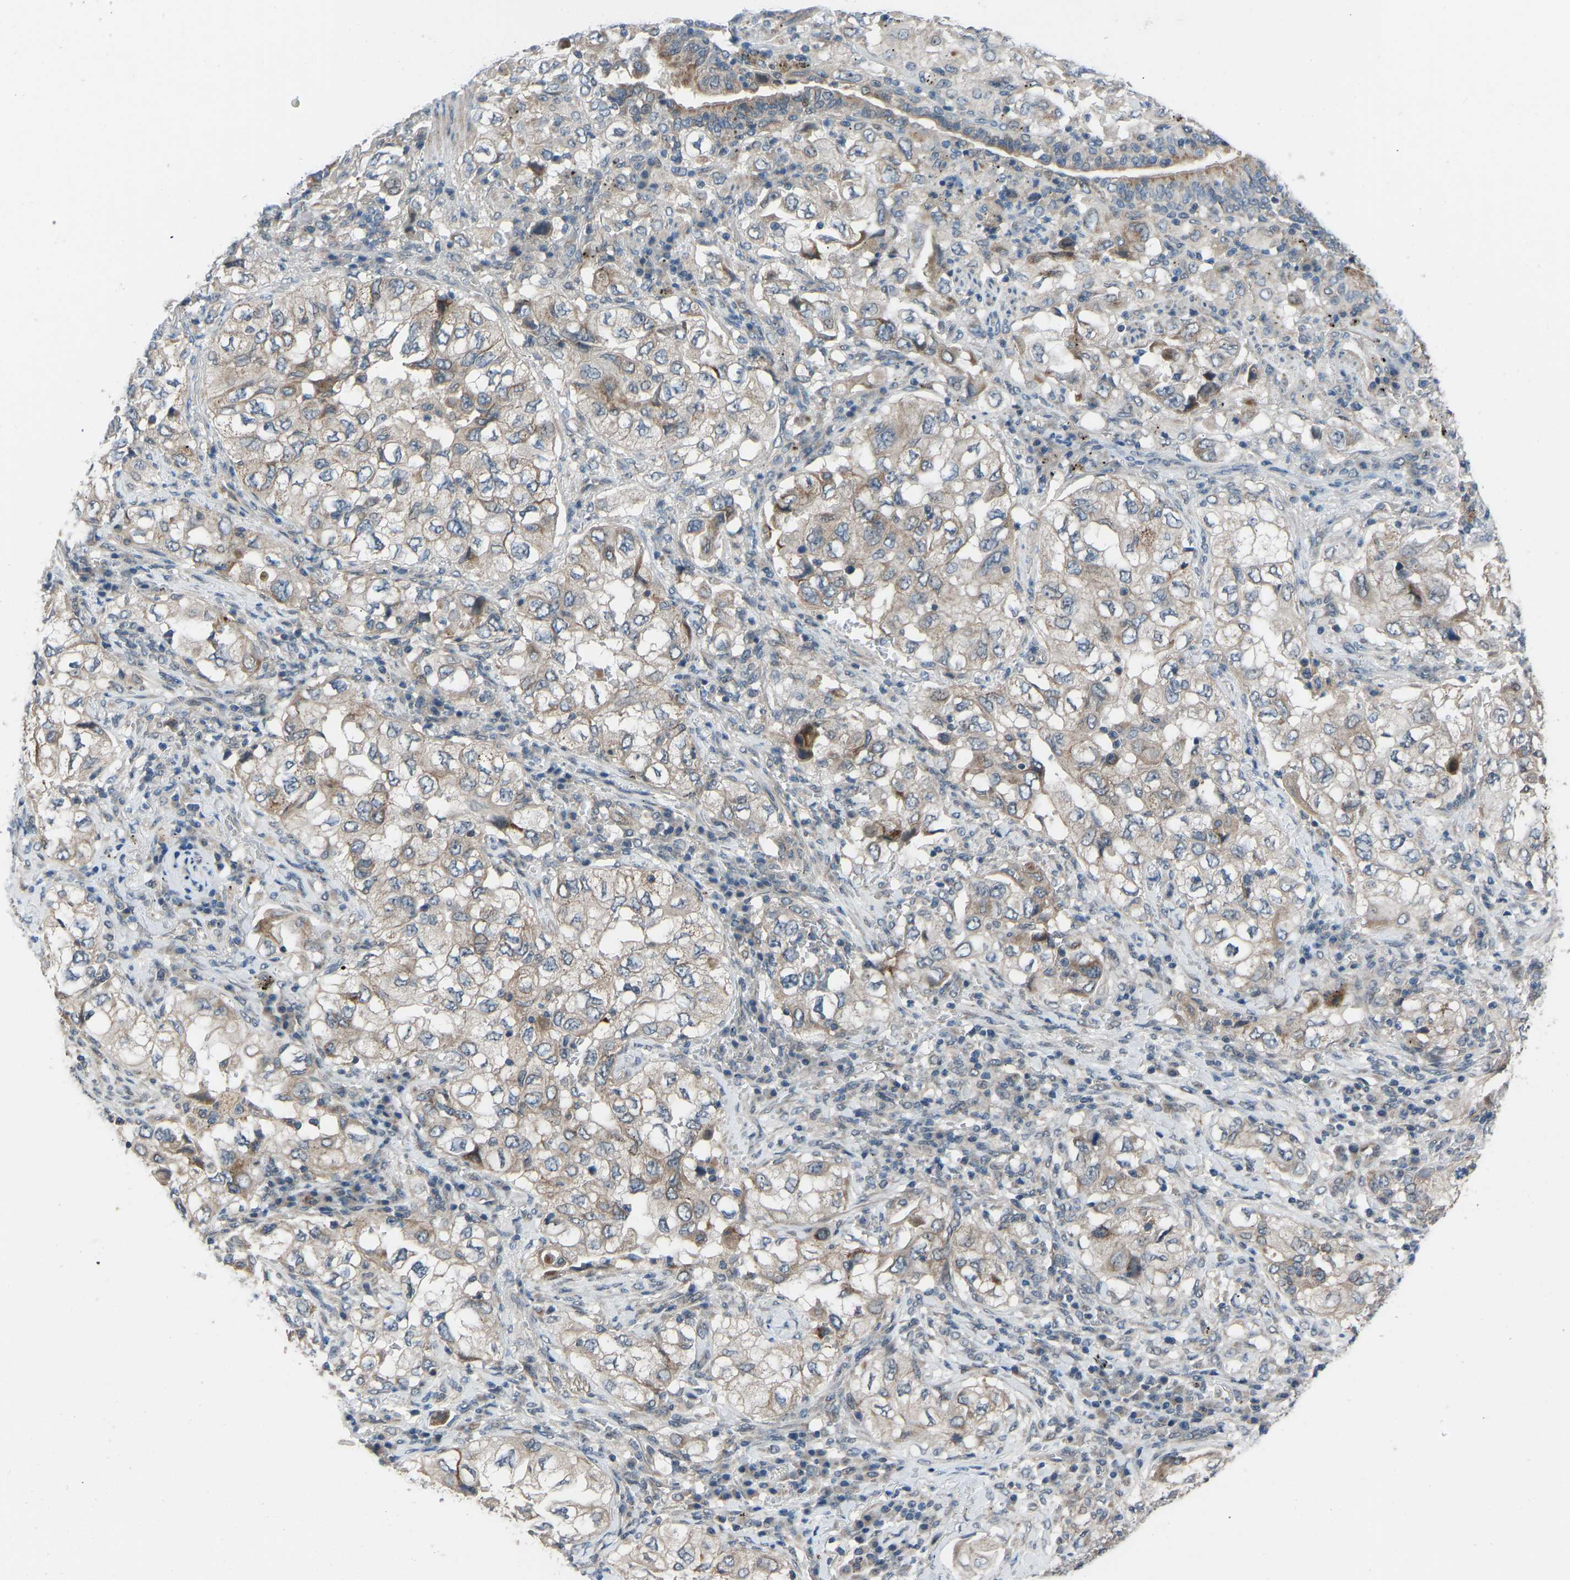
{"staining": {"intensity": "weak", "quantity": ">75%", "location": "cytoplasmic/membranous"}, "tissue": "lung cancer", "cell_type": "Tumor cells", "image_type": "cancer", "snomed": [{"axis": "morphology", "description": "Adenocarcinoma, NOS"}, {"axis": "topography", "description": "Lung"}], "caption": "High-power microscopy captured an IHC image of lung cancer, revealing weak cytoplasmic/membranous staining in approximately >75% of tumor cells.", "gene": "CDK2AP1", "patient": {"sex": "male", "age": 64}}